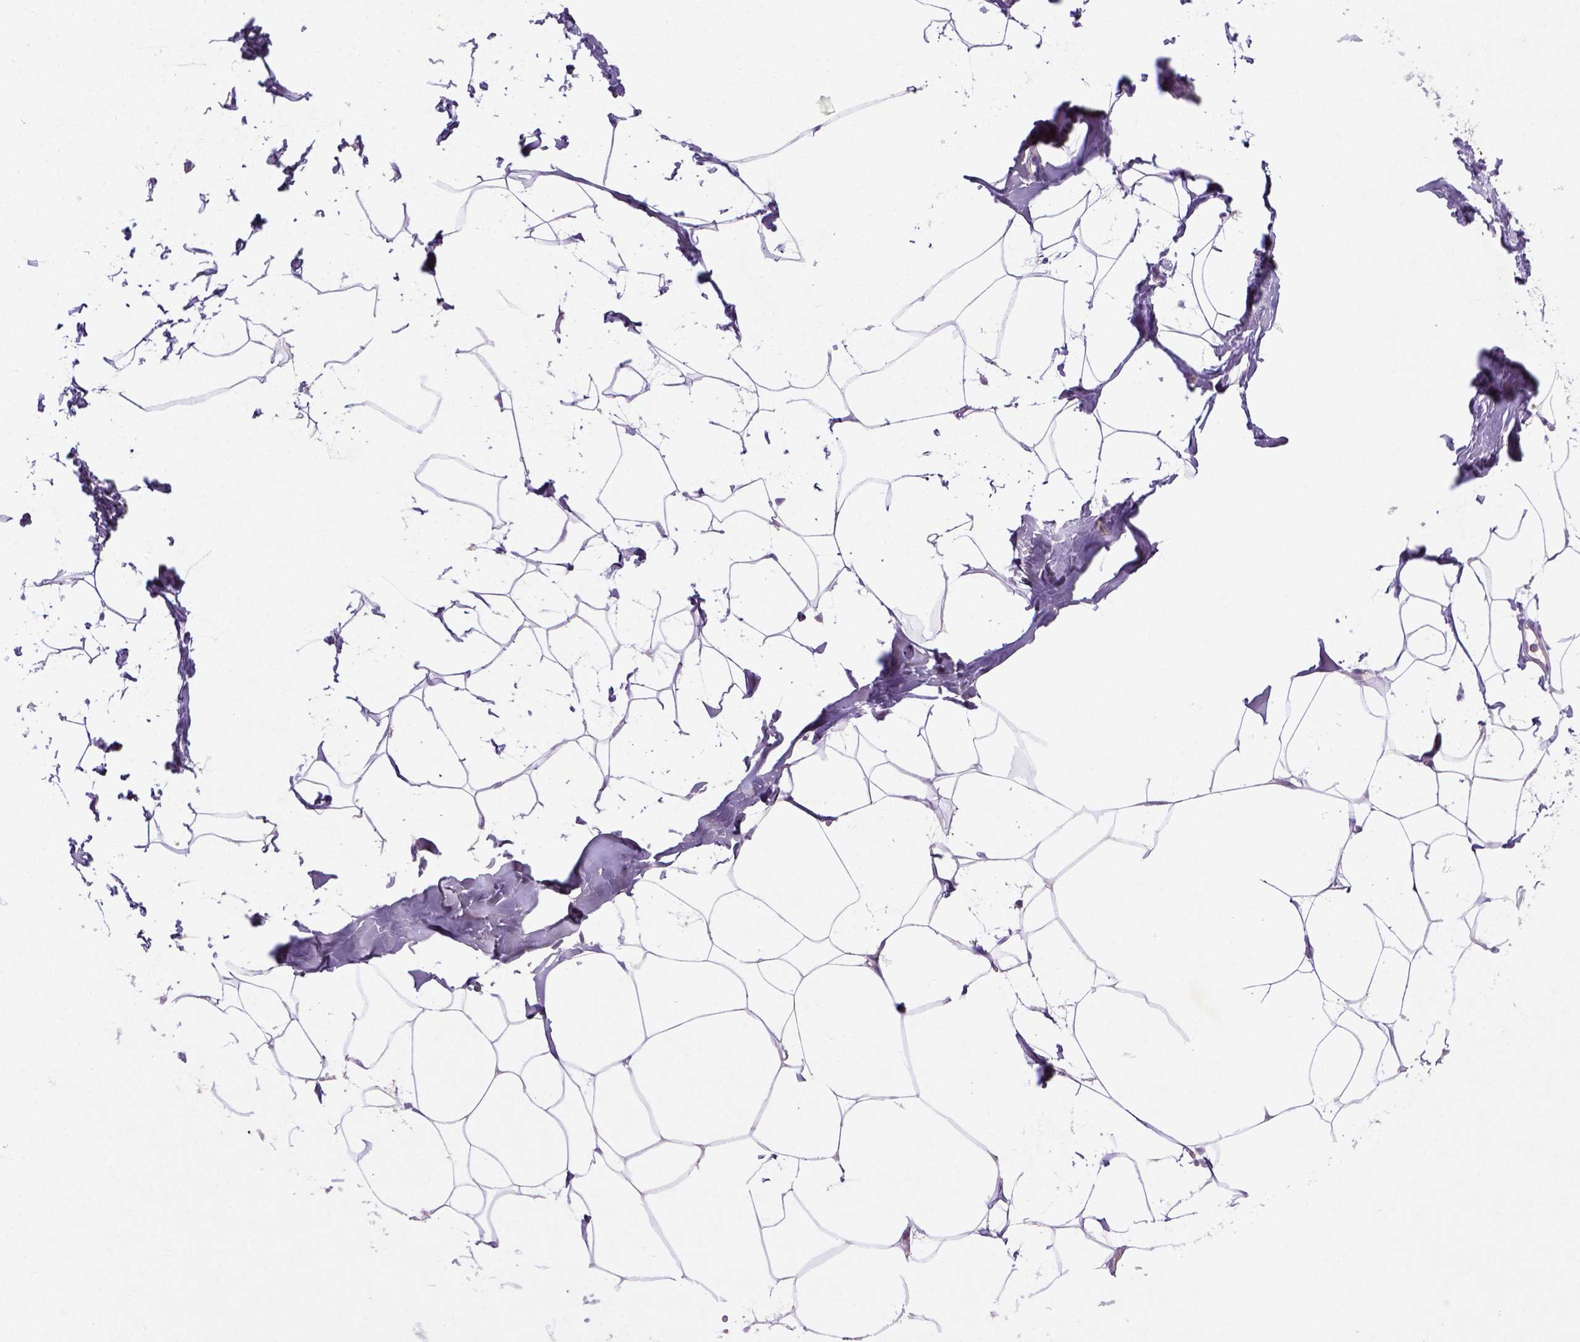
{"staining": {"intensity": "negative", "quantity": "none", "location": "none"}, "tissue": "breast", "cell_type": "Adipocytes", "image_type": "normal", "snomed": [{"axis": "morphology", "description": "Normal tissue, NOS"}, {"axis": "topography", "description": "Breast"}], "caption": "This is an immunohistochemistry photomicrograph of benign human breast. There is no staining in adipocytes.", "gene": "NUDT2", "patient": {"sex": "female", "age": 32}}